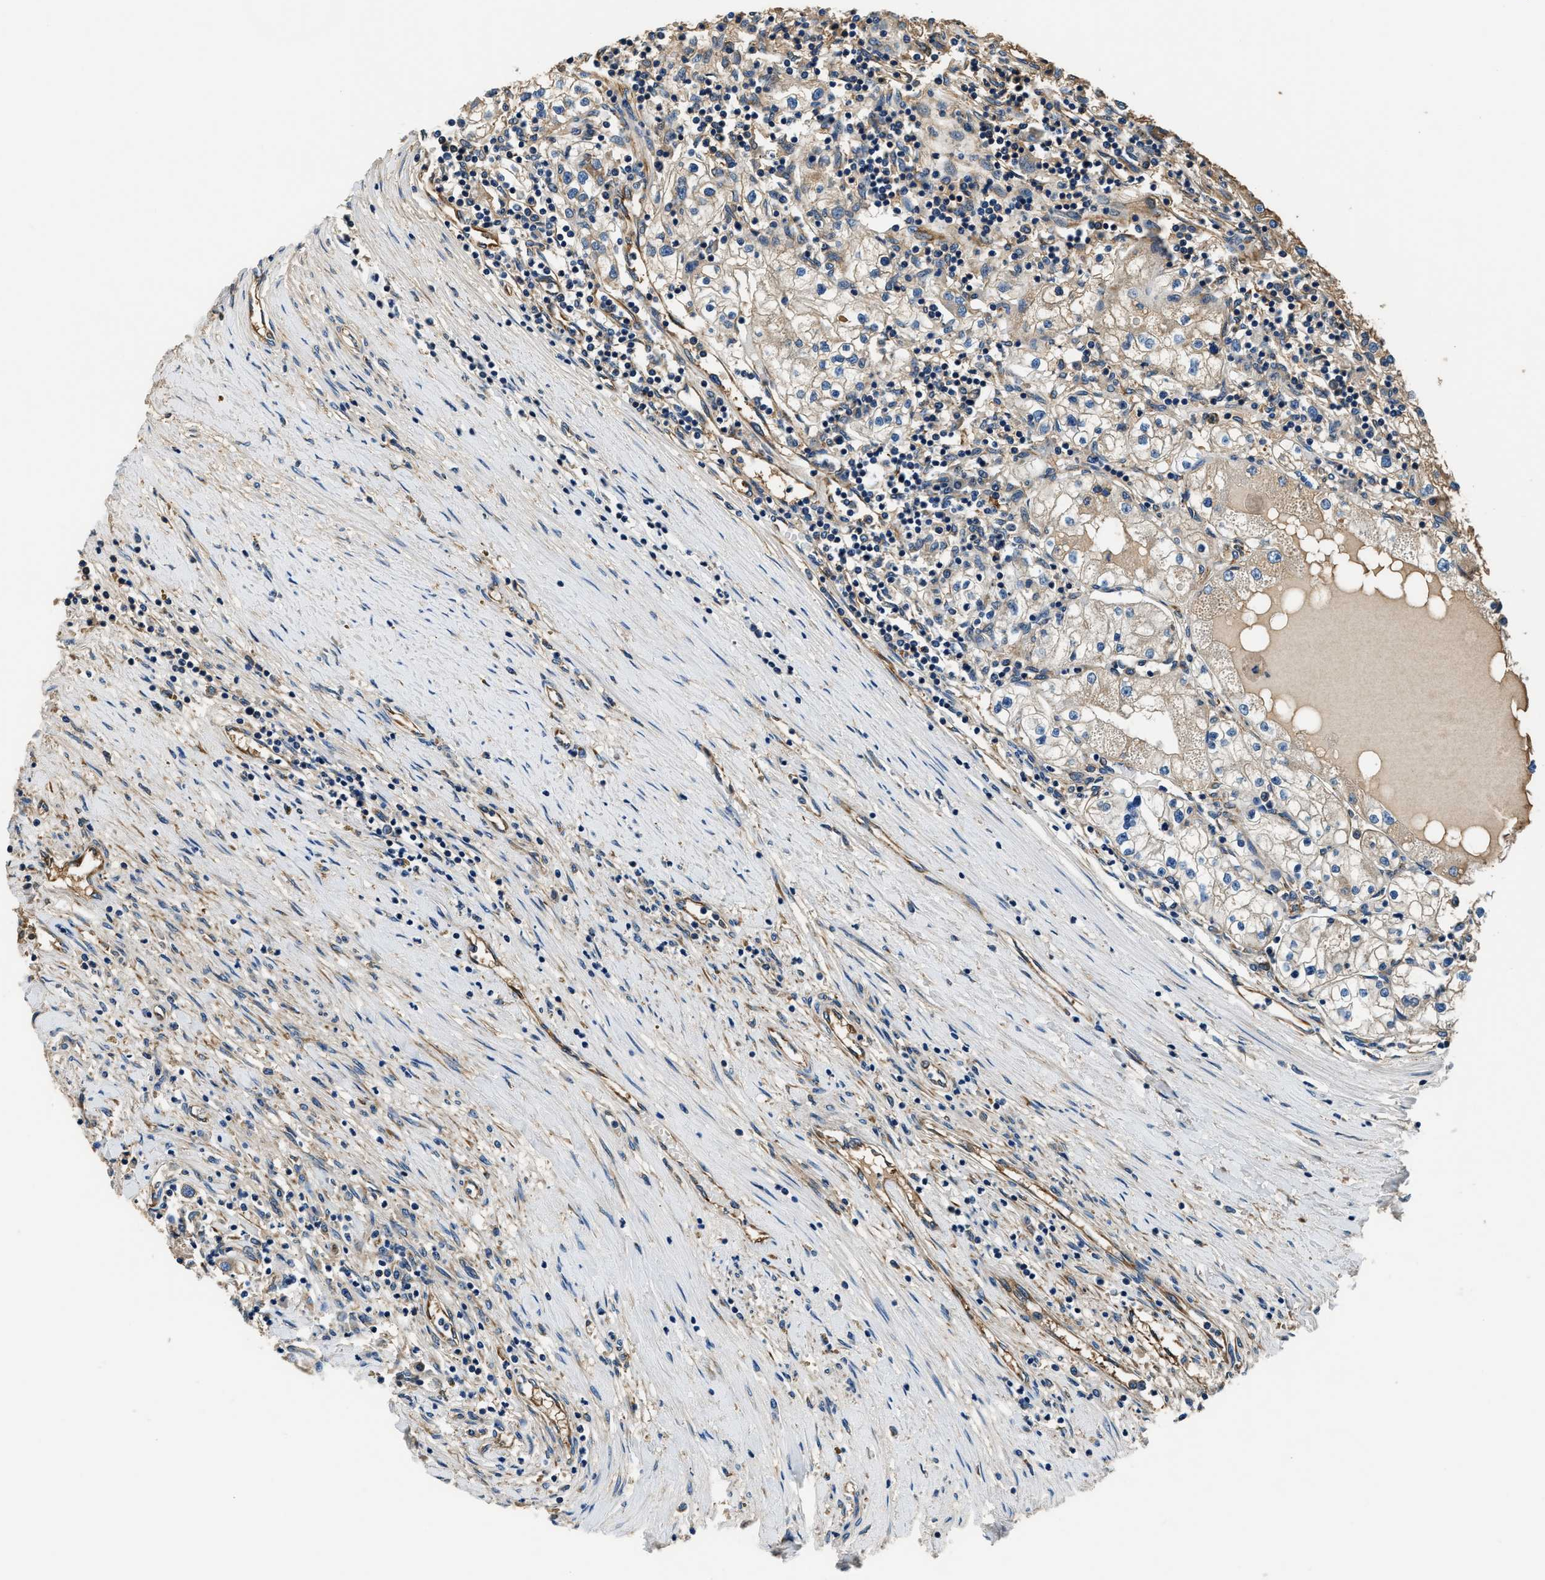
{"staining": {"intensity": "weak", "quantity": "<25%", "location": "cytoplasmic/membranous"}, "tissue": "renal cancer", "cell_type": "Tumor cells", "image_type": "cancer", "snomed": [{"axis": "morphology", "description": "Adenocarcinoma, NOS"}, {"axis": "topography", "description": "Kidney"}], "caption": "Tumor cells are negative for brown protein staining in renal cancer.", "gene": "EEA1", "patient": {"sex": "male", "age": 68}}